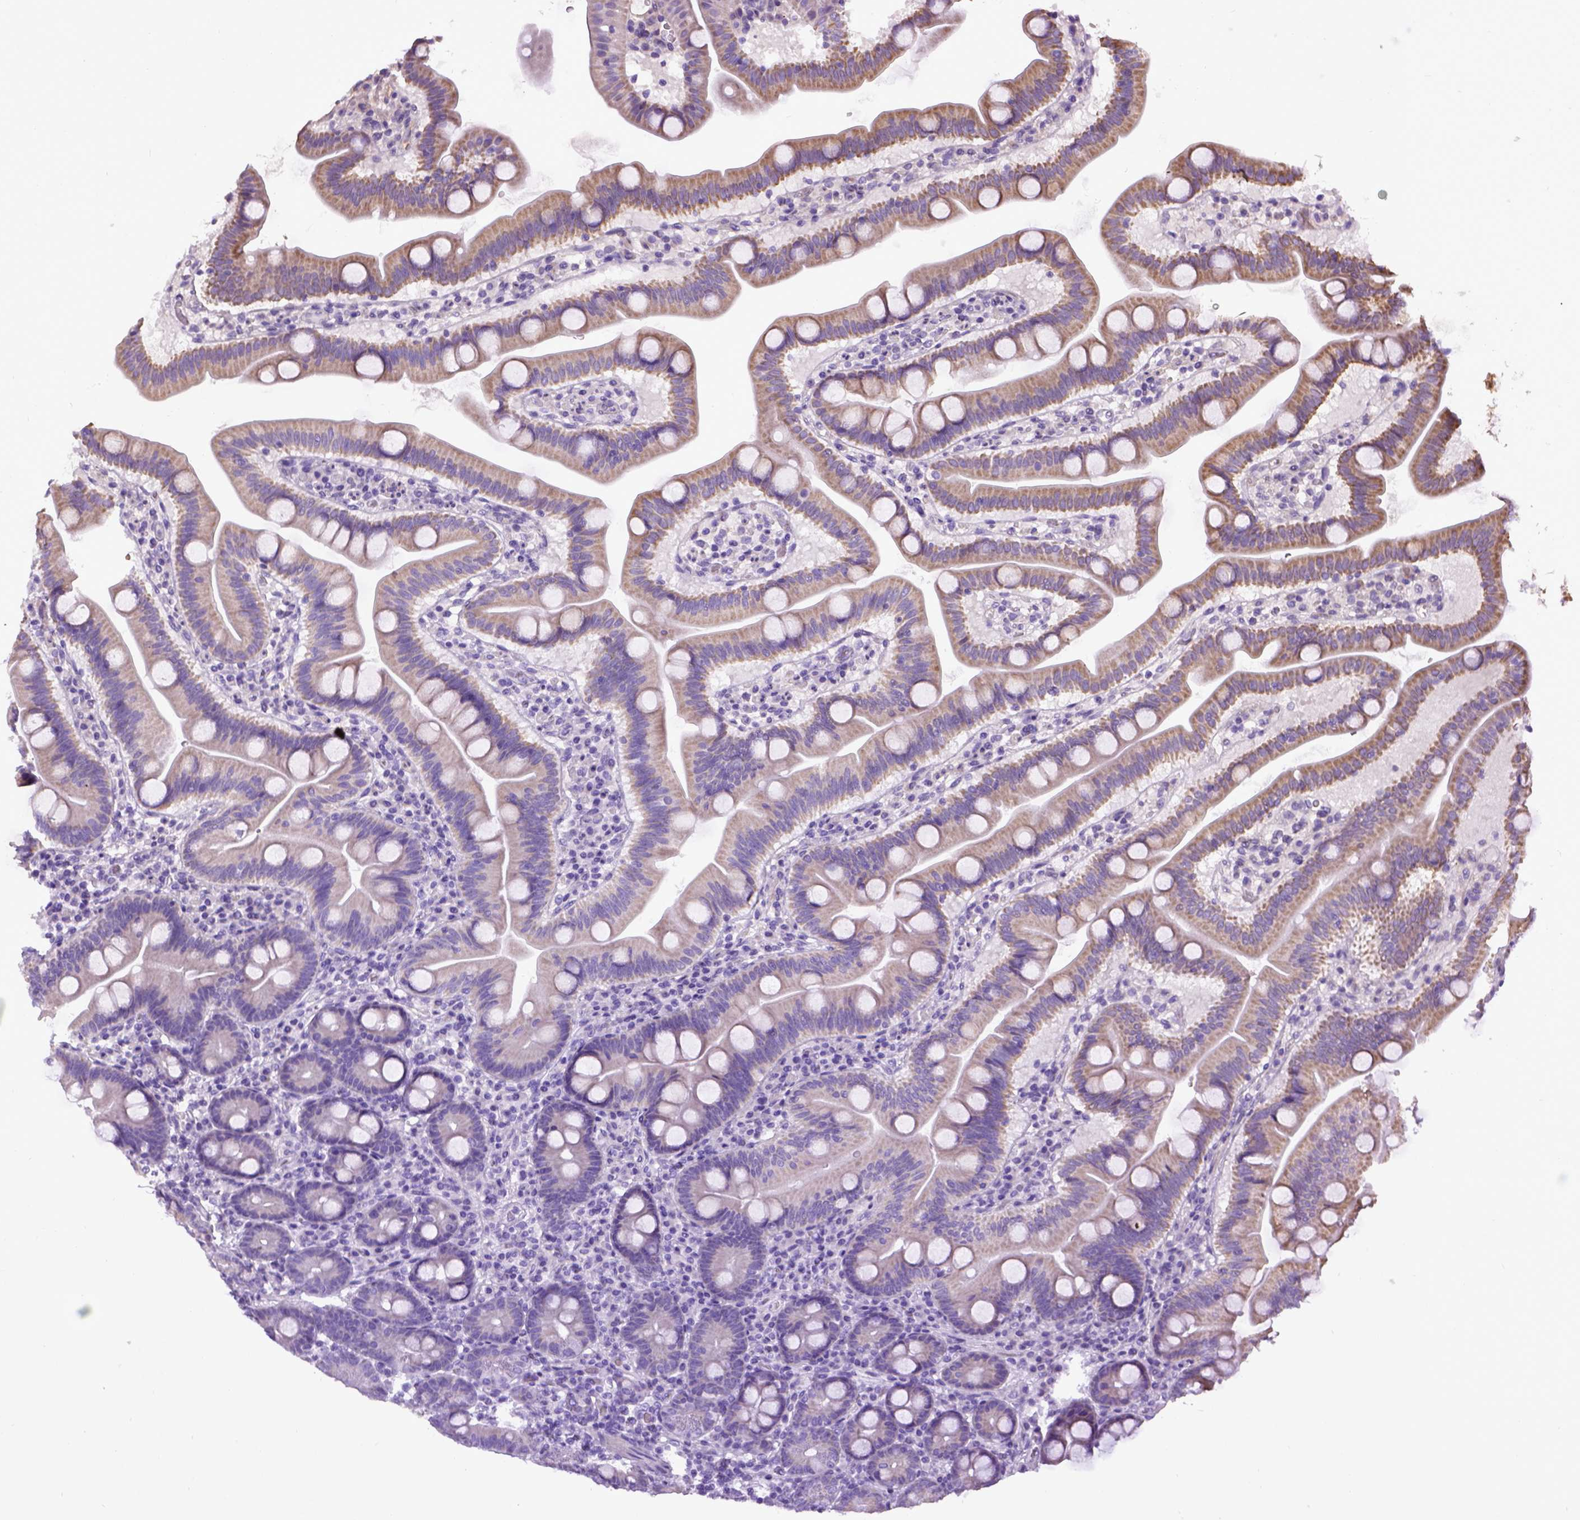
{"staining": {"intensity": "weak", "quantity": "25%-75%", "location": "cytoplasmic/membranous"}, "tissue": "duodenum", "cell_type": "Glandular cells", "image_type": "normal", "snomed": [{"axis": "morphology", "description": "Normal tissue, NOS"}, {"axis": "topography", "description": "Duodenum"}], "caption": "Protein expression by IHC demonstrates weak cytoplasmic/membranous positivity in approximately 25%-75% of glandular cells in benign duodenum.", "gene": "ENG", "patient": {"sex": "male", "age": 59}}